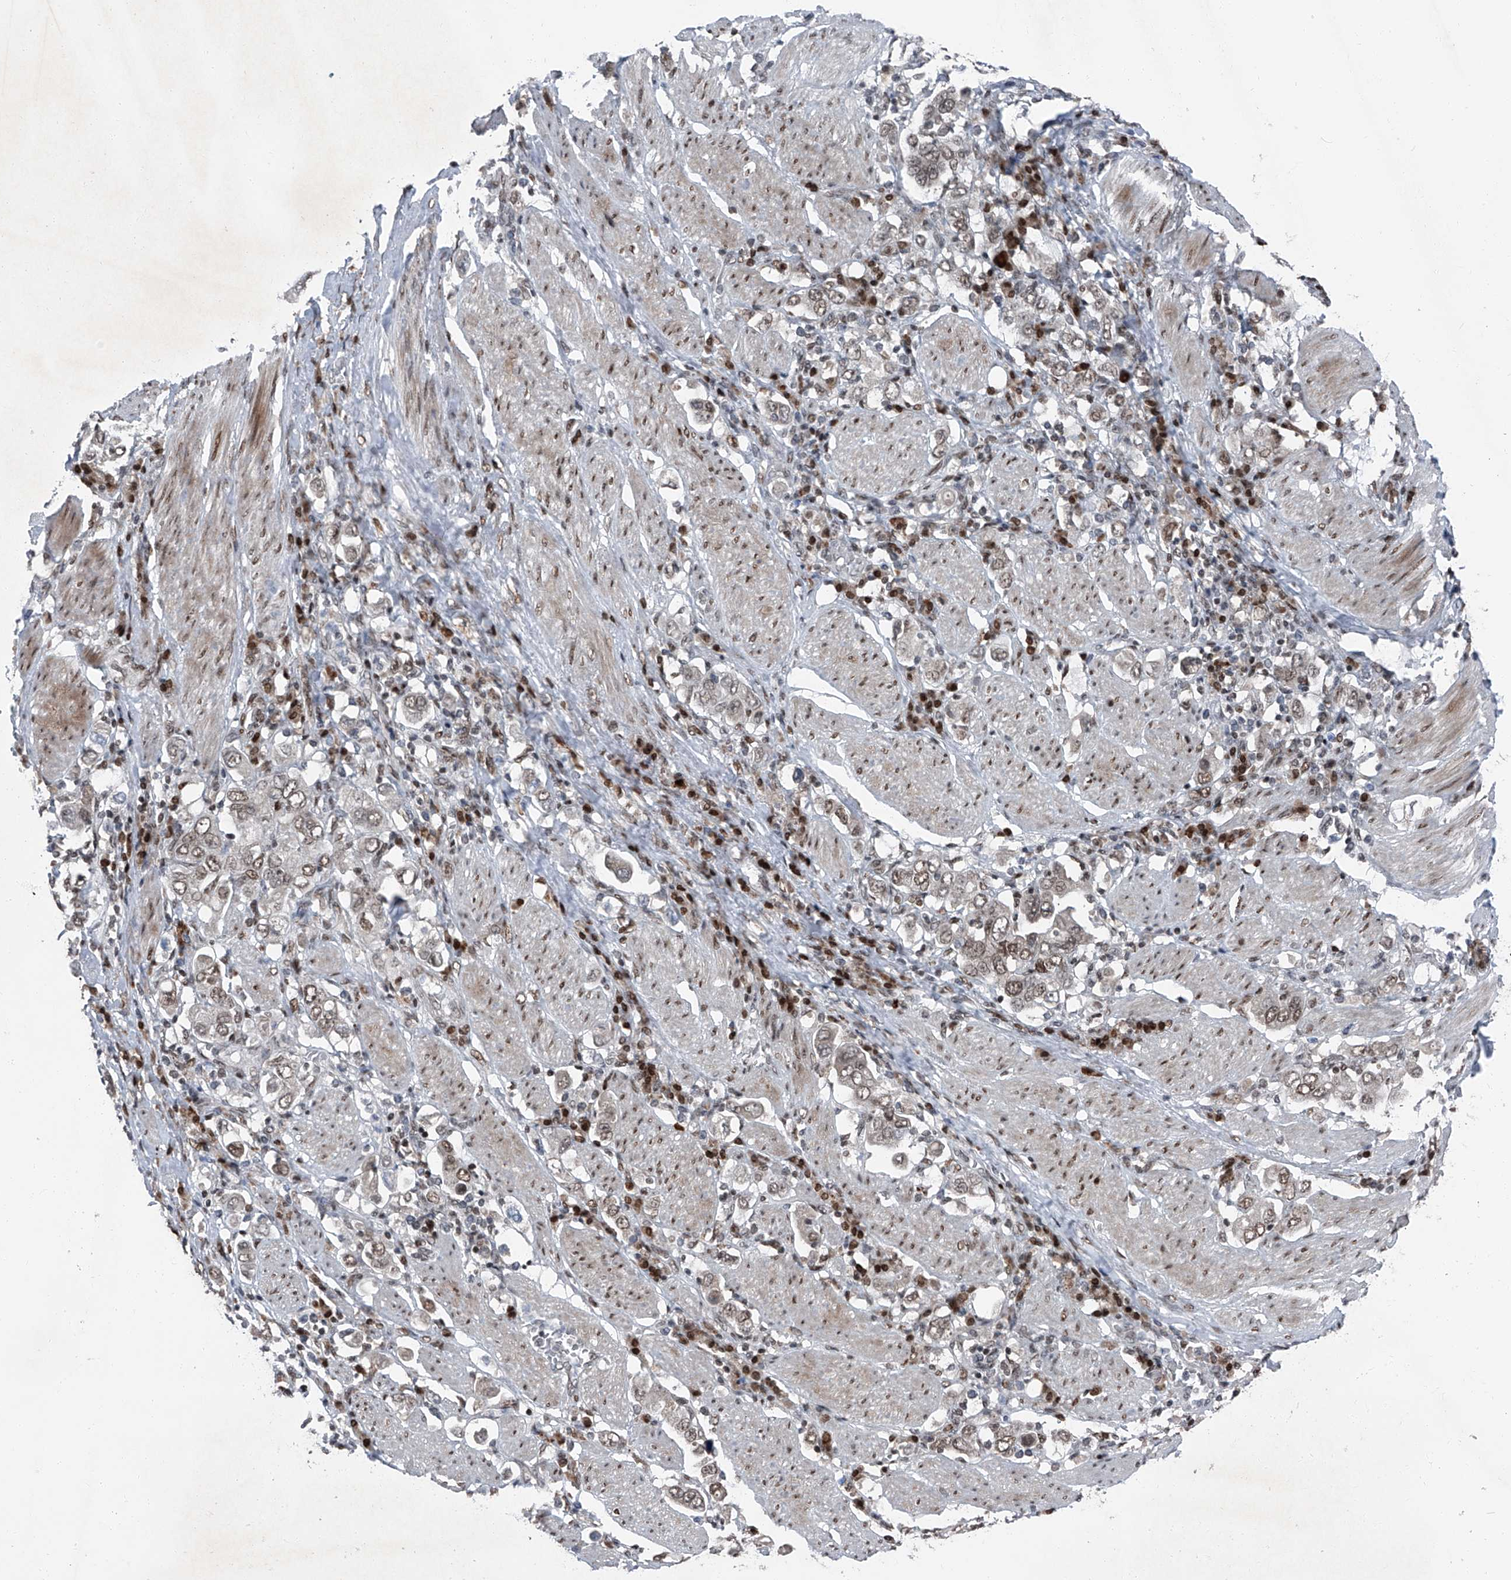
{"staining": {"intensity": "moderate", "quantity": "25%-75%", "location": "nuclear"}, "tissue": "stomach cancer", "cell_type": "Tumor cells", "image_type": "cancer", "snomed": [{"axis": "morphology", "description": "Adenocarcinoma, NOS"}, {"axis": "topography", "description": "Stomach, upper"}], "caption": "Stomach cancer tissue demonstrates moderate nuclear staining in approximately 25%-75% of tumor cells", "gene": "BMI1", "patient": {"sex": "male", "age": 62}}